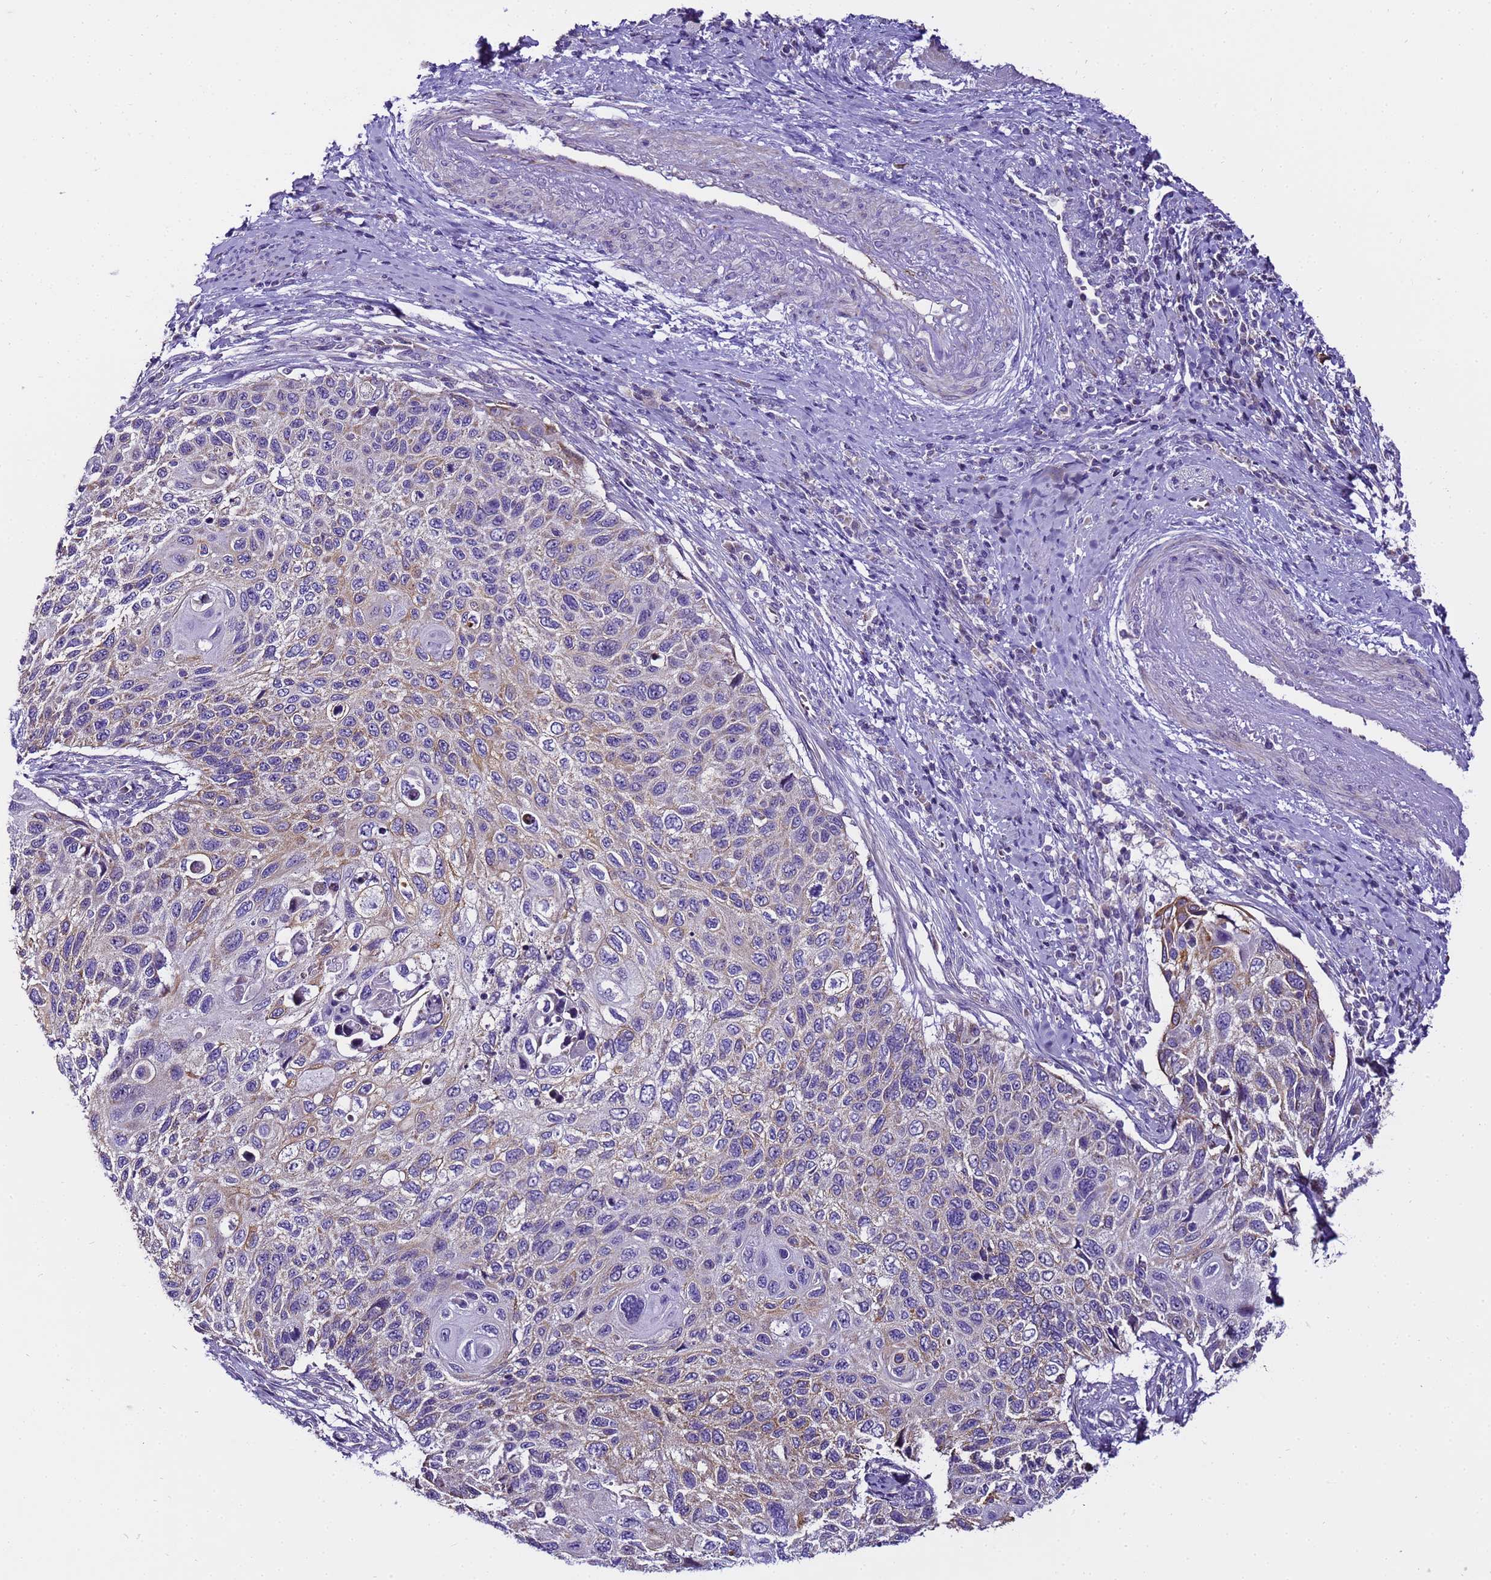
{"staining": {"intensity": "moderate", "quantity": "<25%", "location": "cytoplasmic/membranous"}, "tissue": "cervical cancer", "cell_type": "Tumor cells", "image_type": "cancer", "snomed": [{"axis": "morphology", "description": "Squamous cell carcinoma, NOS"}, {"axis": "topography", "description": "Cervix"}], "caption": "This micrograph displays cervical squamous cell carcinoma stained with IHC to label a protein in brown. The cytoplasmic/membranous of tumor cells show moderate positivity for the protein. Nuclei are counter-stained blue.", "gene": "PIEZO2", "patient": {"sex": "female", "age": 70}}